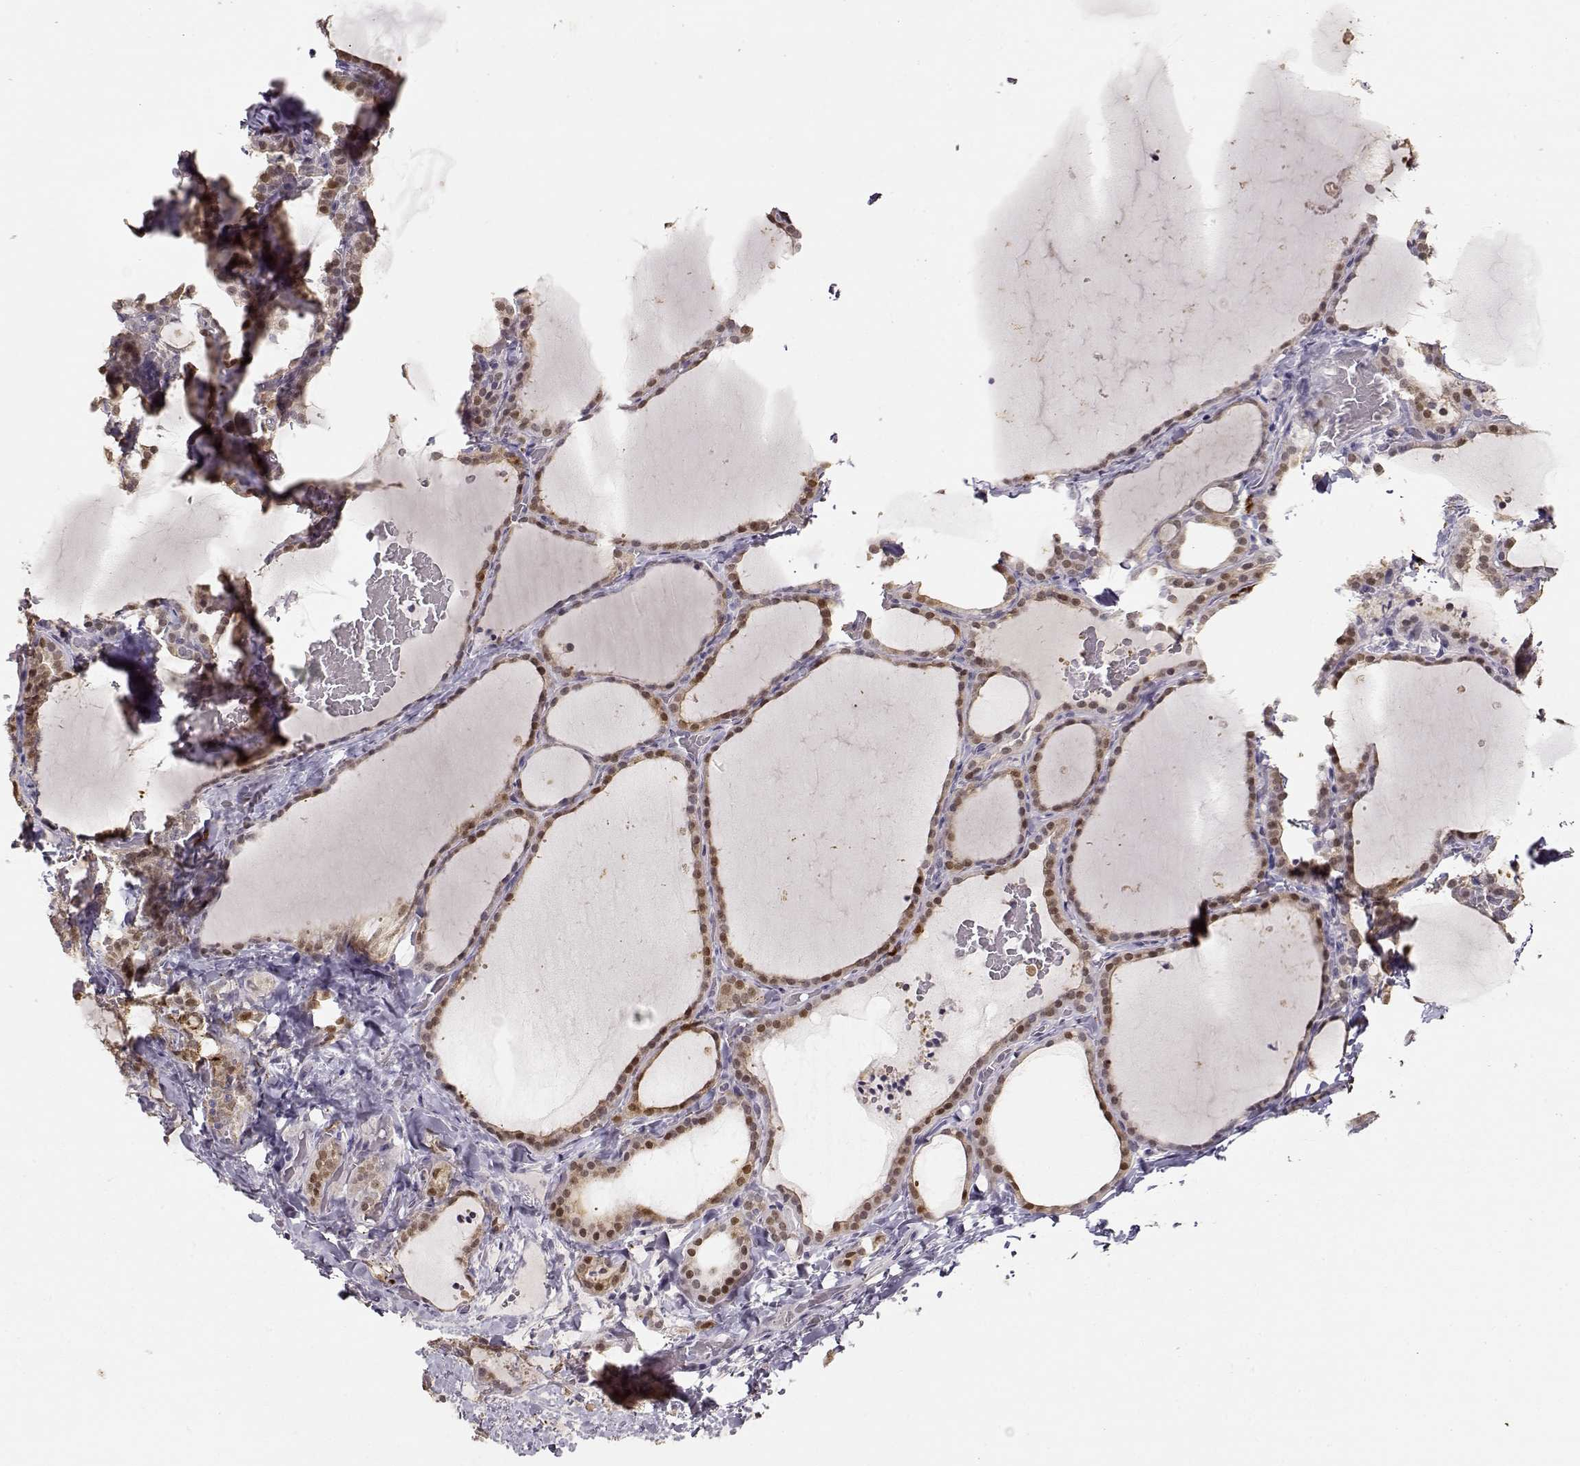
{"staining": {"intensity": "moderate", "quantity": ">75%", "location": "nuclear"}, "tissue": "thyroid gland", "cell_type": "Glandular cells", "image_type": "normal", "snomed": [{"axis": "morphology", "description": "Normal tissue, NOS"}, {"axis": "topography", "description": "Thyroid gland"}], "caption": "This is a histology image of immunohistochemistry staining of benign thyroid gland, which shows moderate expression in the nuclear of glandular cells.", "gene": "S100B", "patient": {"sex": "female", "age": 22}}